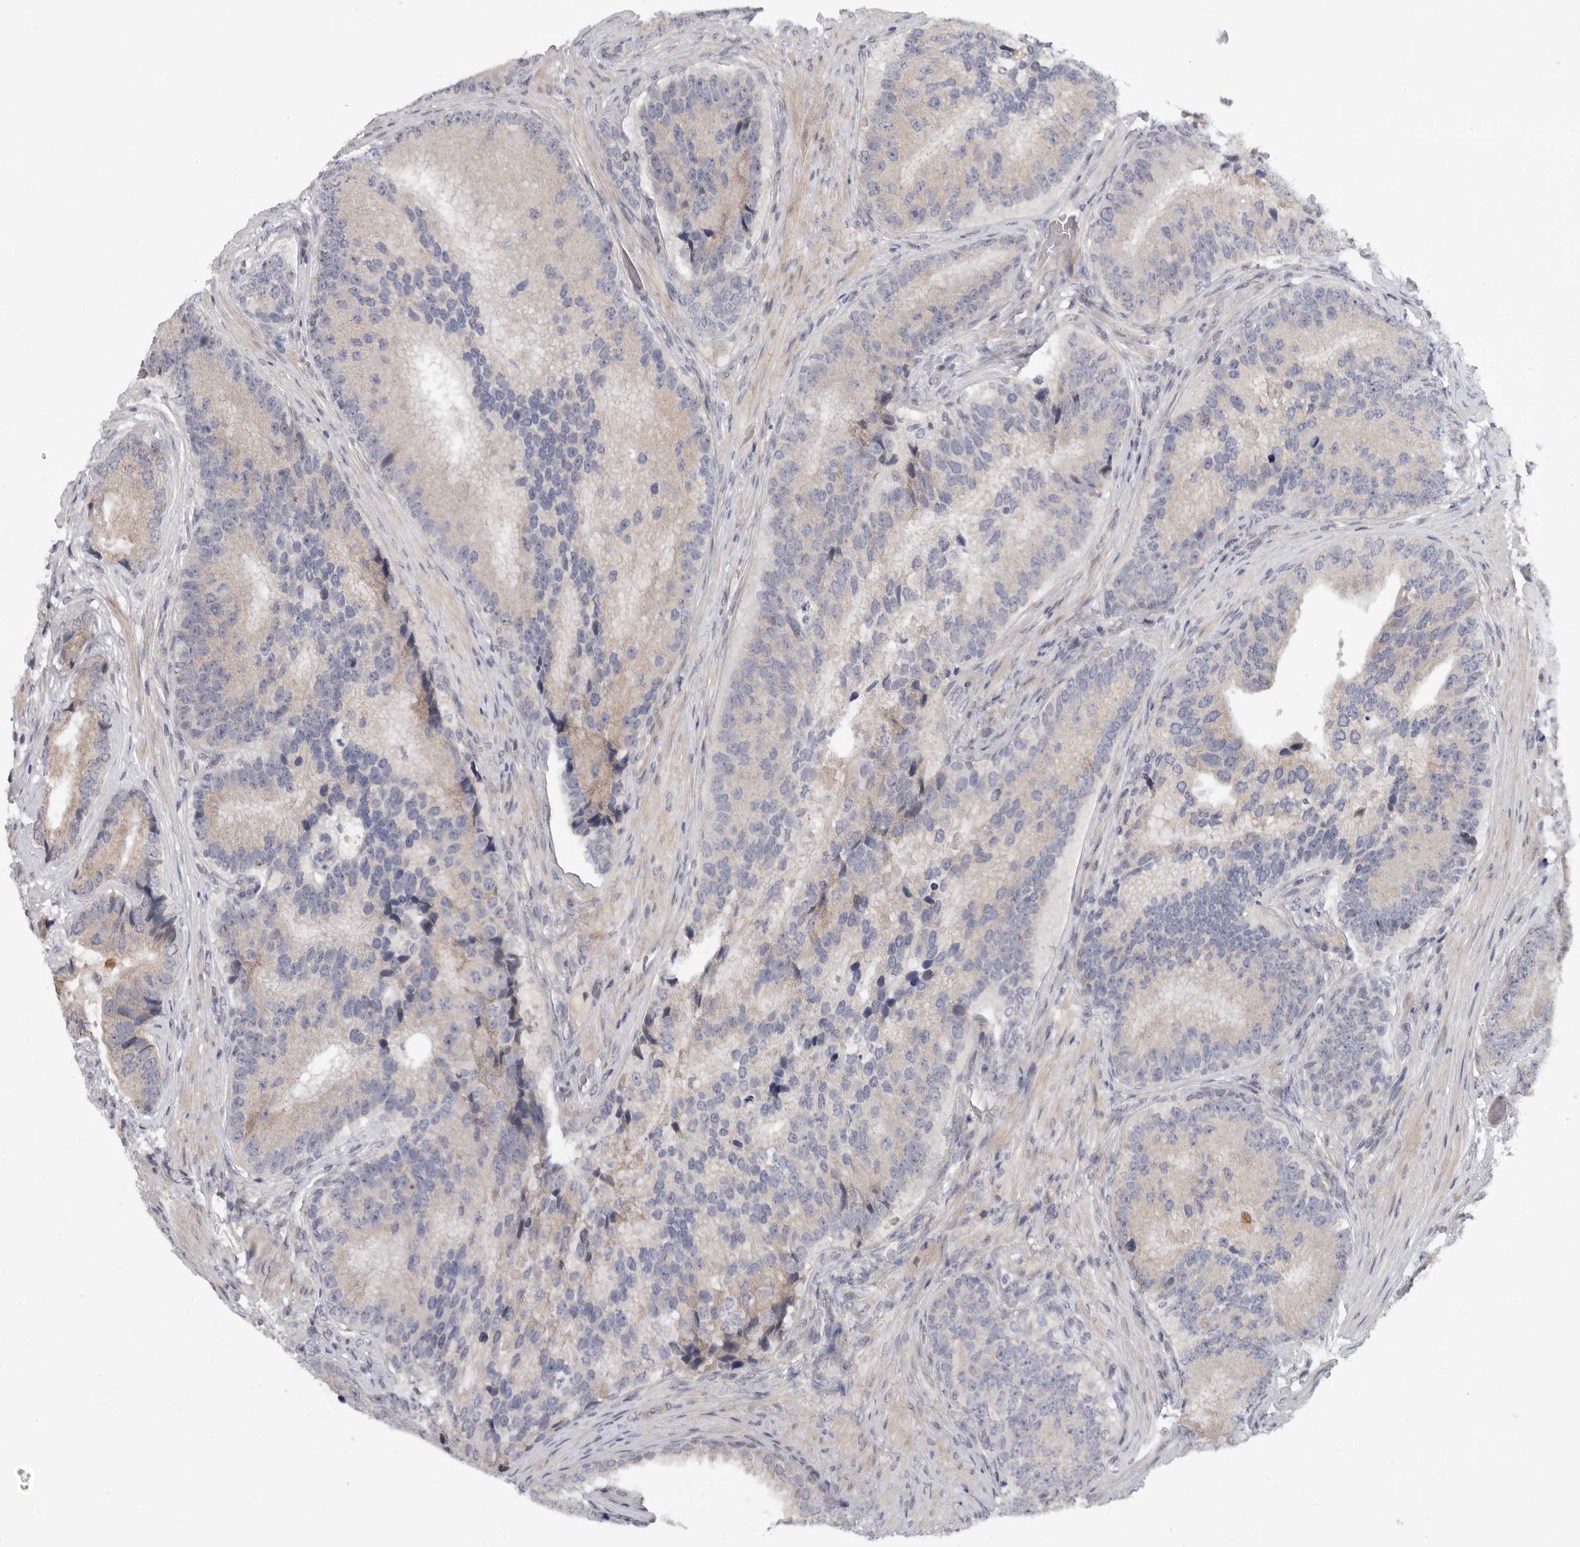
{"staining": {"intensity": "weak", "quantity": "<25%", "location": "cytoplasmic/membranous"}, "tissue": "prostate cancer", "cell_type": "Tumor cells", "image_type": "cancer", "snomed": [{"axis": "morphology", "description": "Adenocarcinoma, High grade"}, {"axis": "topography", "description": "Prostate"}], "caption": "Immunohistochemistry (IHC) of human prostate cancer (adenocarcinoma (high-grade)) exhibits no staining in tumor cells.", "gene": "FBXO43", "patient": {"sex": "male", "age": 70}}